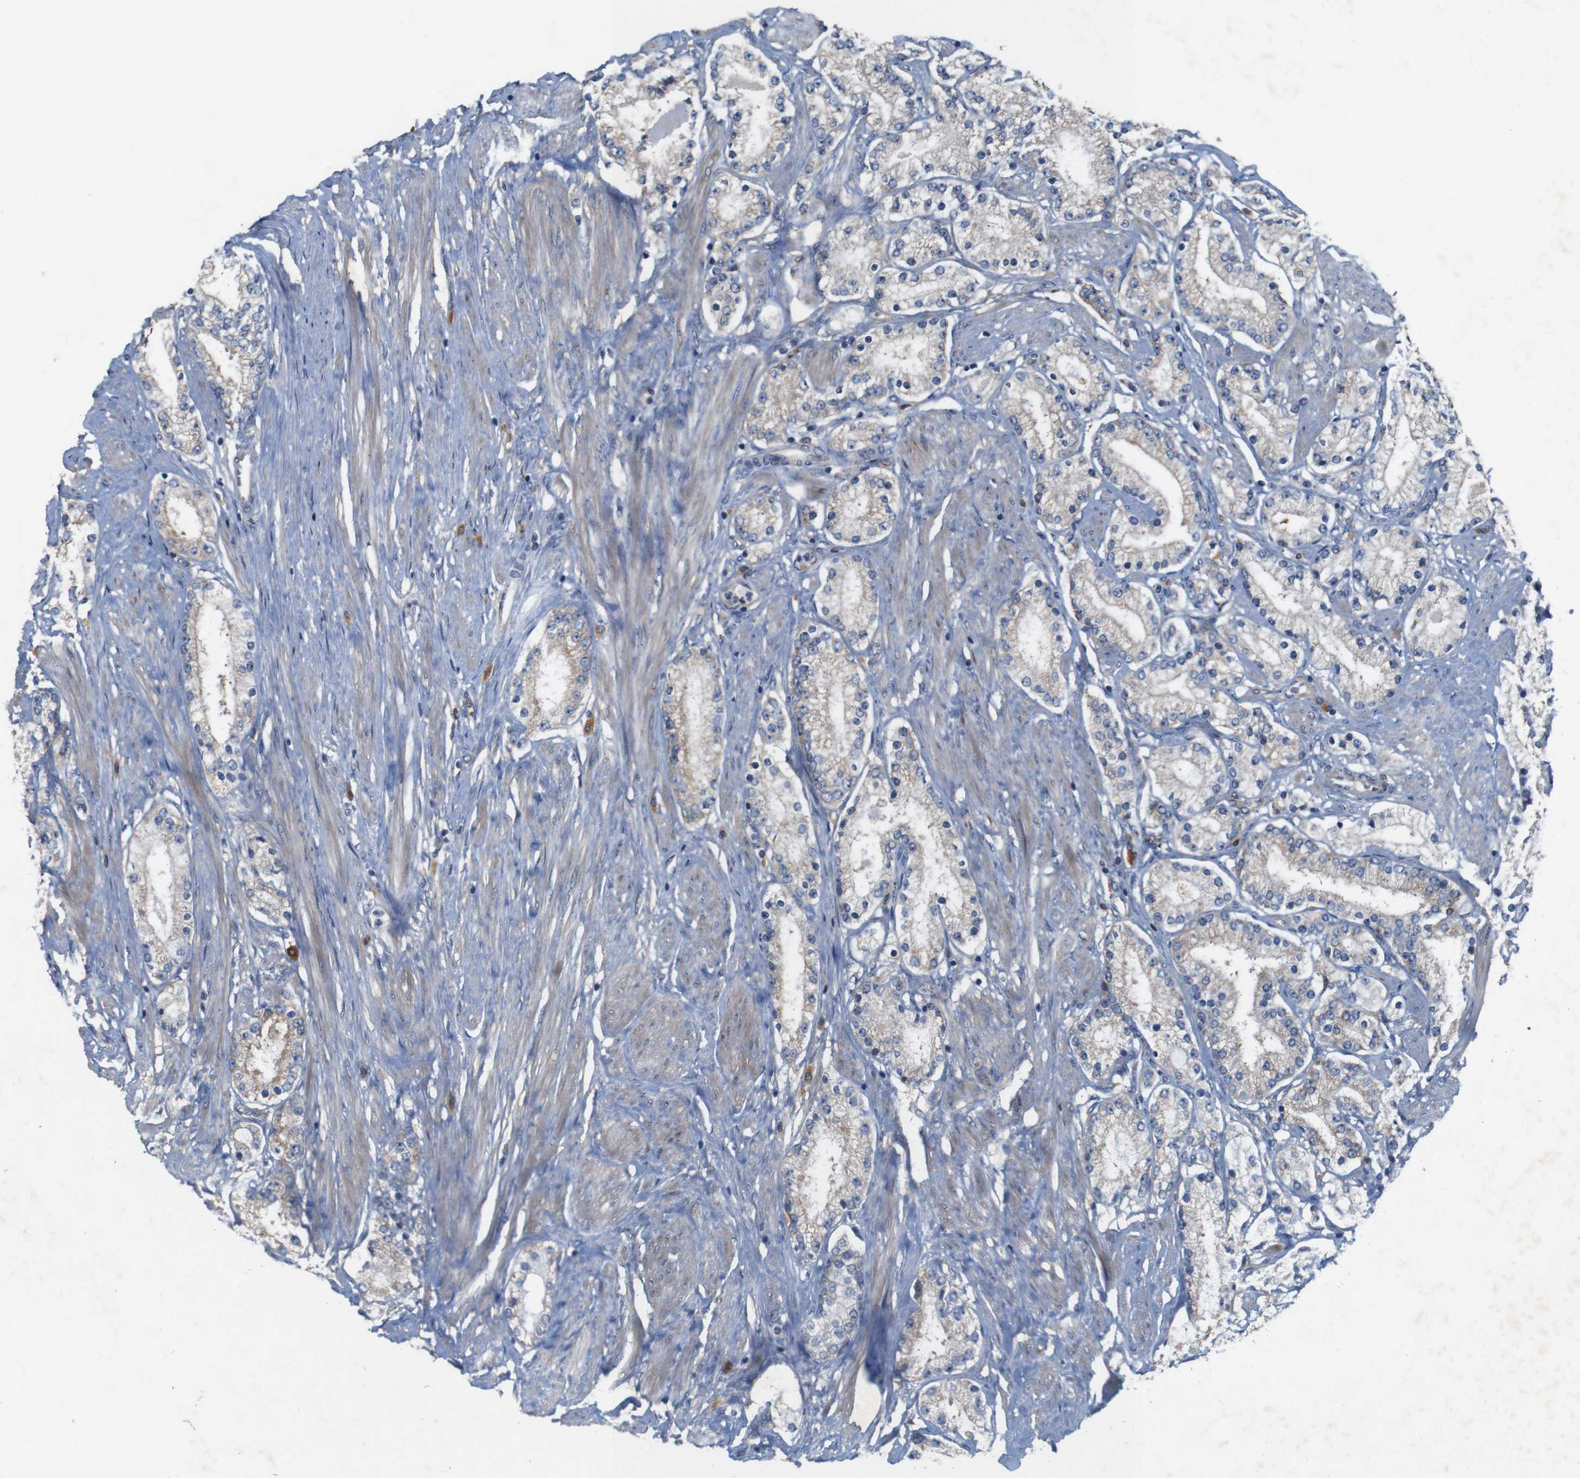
{"staining": {"intensity": "weak", "quantity": "25%-75%", "location": "cytoplasmic/membranous"}, "tissue": "prostate cancer", "cell_type": "Tumor cells", "image_type": "cancer", "snomed": [{"axis": "morphology", "description": "Adenocarcinoma, Low grade"}, {"axis": "topography", "description": "Prostate"}], "caption": "High-magnification brightfield microscopy of prostate cancer stained with DAB (brown) and counterstained with hematoxylin (blue). tumor cells exhibit weak cytoplasmic/membranous positivity is present in approximately25%-75% of cells. The staining is performed using DAB (3,3'-diaminobenzidine) brown chromogen to label protein expression. The nuclei are counter-stained blue using hematoxylin.", "gene": "SIGLEC8", "patient": {"sex": "male", "age": 63}}